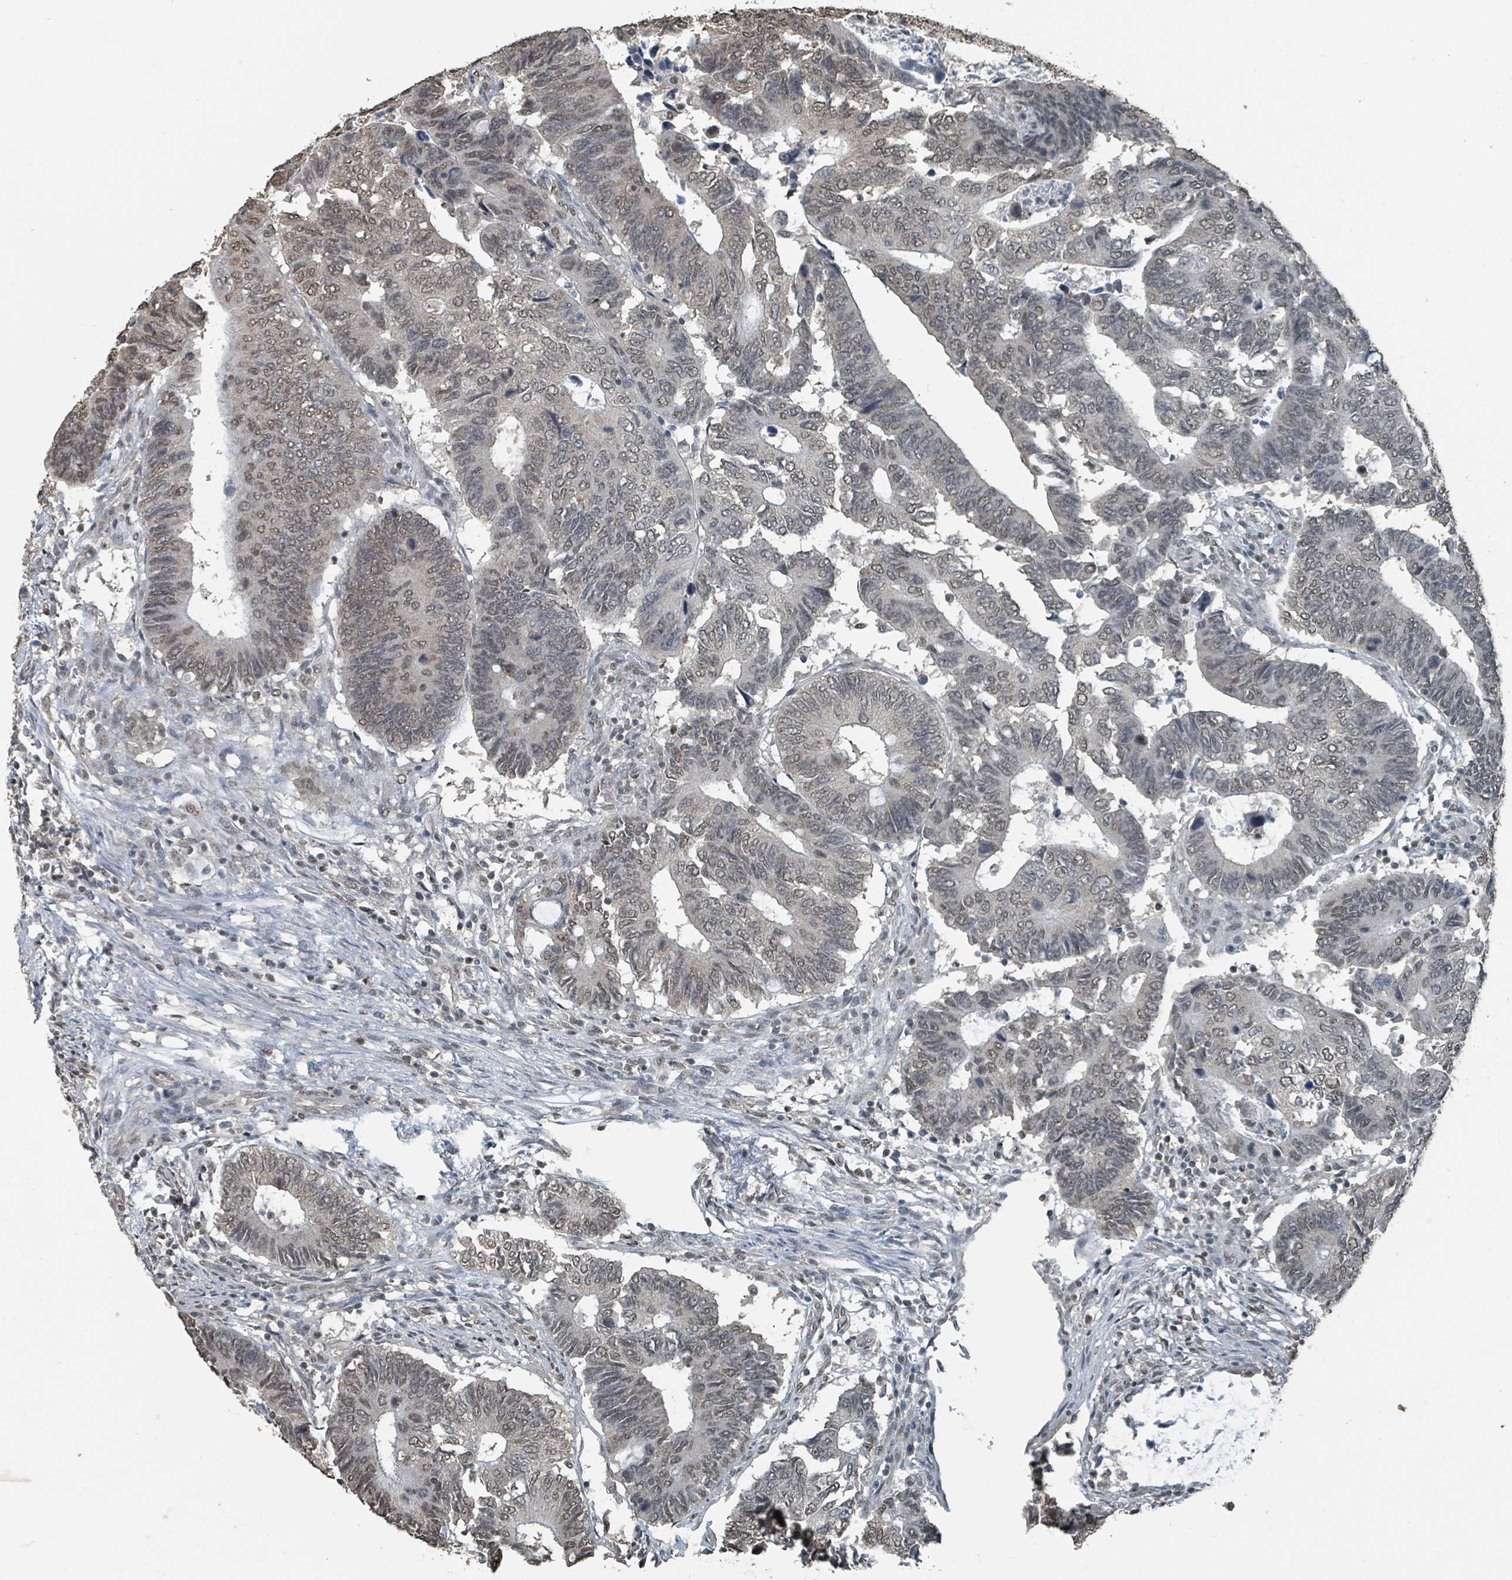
{"staining": {"intensity": "weak", "quantity": ">75%", "location": "nuclear"}, "tissue": "colorectal cancer", "cell_type": "Tumor cells", "image_type": "cancer", "snomed": [{"axis": "morphology", "description": "Adenocarcinoma, NOS"}, {"axis": "topography", "description": "Colon"}], "caption": "A brown stain highlights weak nuclear expression of a protein in colorectal adenocarcinoma tumor cells.", "gene": "PHIP", "patient": {"sex": "male", "age": 87}}